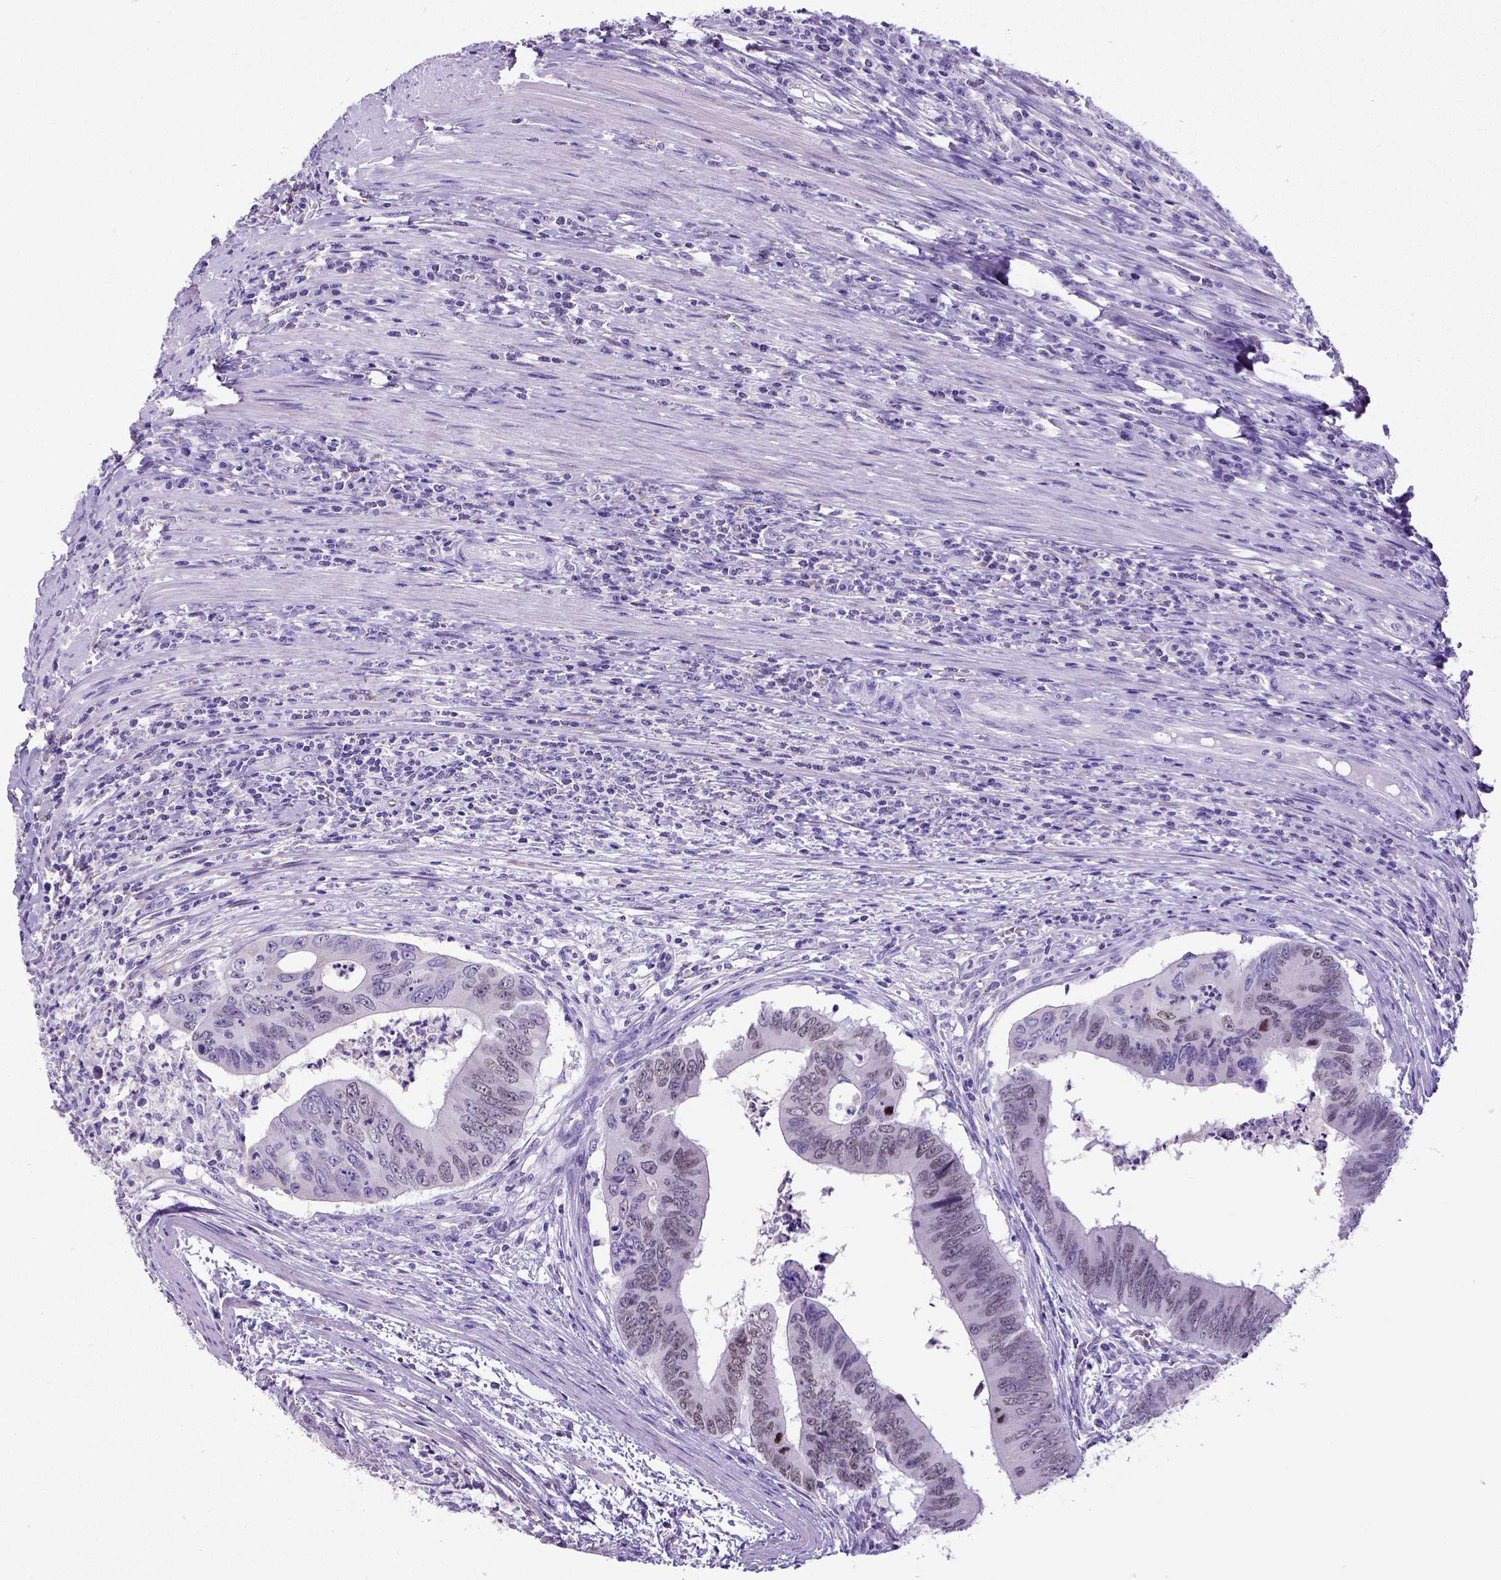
{"staining": {"intensity": "weak", "quantity": "<25%", "location": "nuclear"}, "tissue": "colorectal cancer", "cell_type": "Tumor cells", "image_type": "cancer", "snomed": [{"axis": "morphology", "description": "Adenocarcinoma, NOS"}, {"axis": "topography", "description": "Colon"}], "caption": "The immunohistochemistry photomicrograph has no significant expression in tumor cells of colorectal adenocarcinoma tissue.", "gene": "SATB2", "patient": {"sex": "male", "age": 53}}